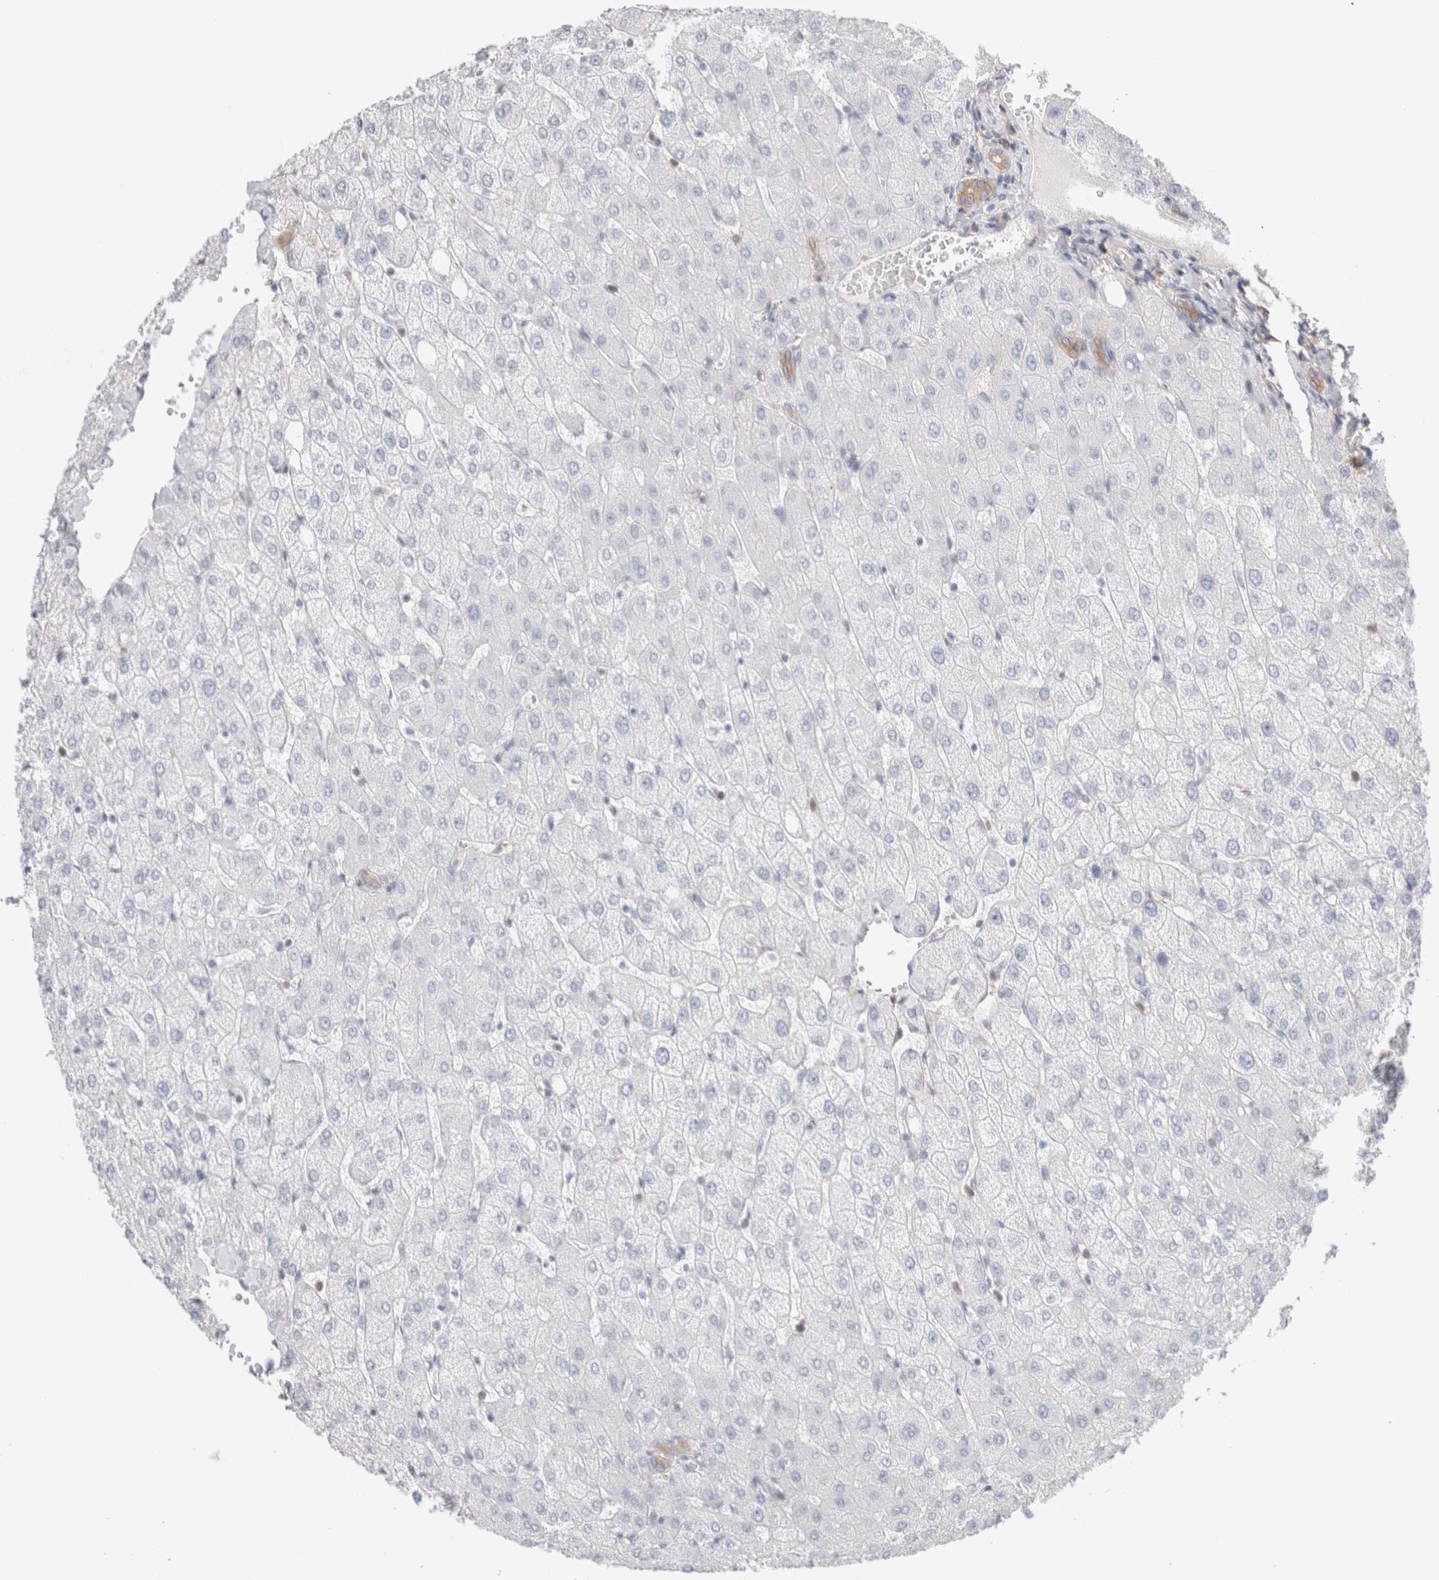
{"staining": {"intensity": "weak", "quantity": "25%-75%", "location": "cytoplasmic/membranous"}, "tissue": "liver", "cell_type": "Cholangiocytes", "image_type": "normal", "snomed": [{"axis": "morphology", "description": "Normal tissue, NOS"}, {"axis": "topography", "description": "Liver"}], "caption": "Weak cytoplasmic/membranous protein positivity is seen in about 25%-75% of cholangiocytes in liver. (DAB (3,3'-diaminobenzidine) IHC, brown staining for protein, blue staining for nuclei).", "gene": "CAPN2", "patient": {"sex": "female", "age": 54}}